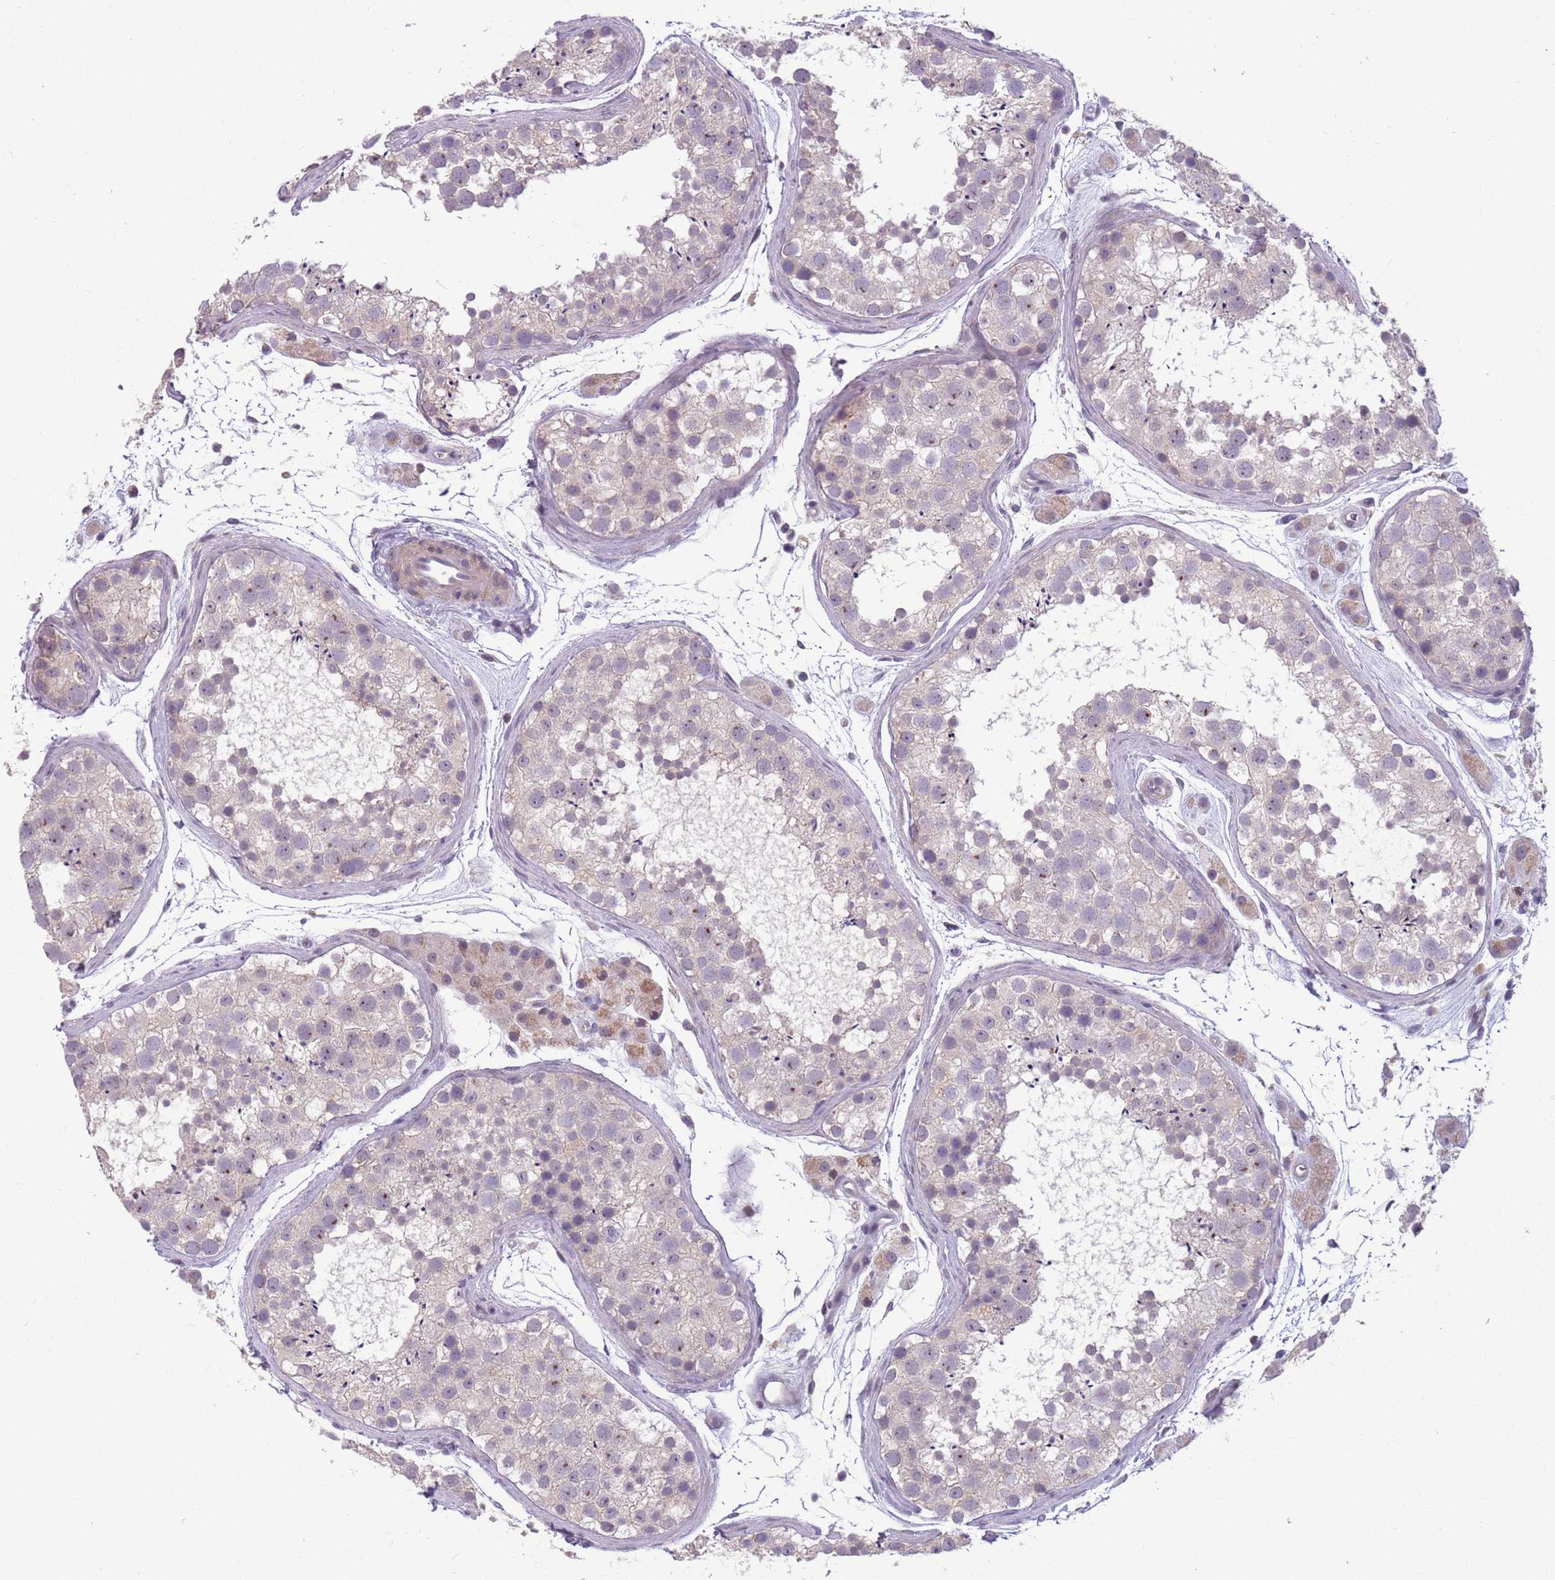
{"staining": {"intensity": "negative", "quantity": "none", "location": "none"}, "tissue": "testis", "cell_type": "Cells in seminiferous ducts", "image_type": "normal", "snomed": [{"axis": "morphology", "description": "Normal tissue, NOS"}, {"axis": "topography", "description": "Testis"}], "caption": "This is a histopathology image of immunohistochemistry (IHC) staining of normal testis, which shows no expression in cells in seminiferous ducts.", "gene": "ADCY7", "patient": {"sex": "male", "age": 41}}